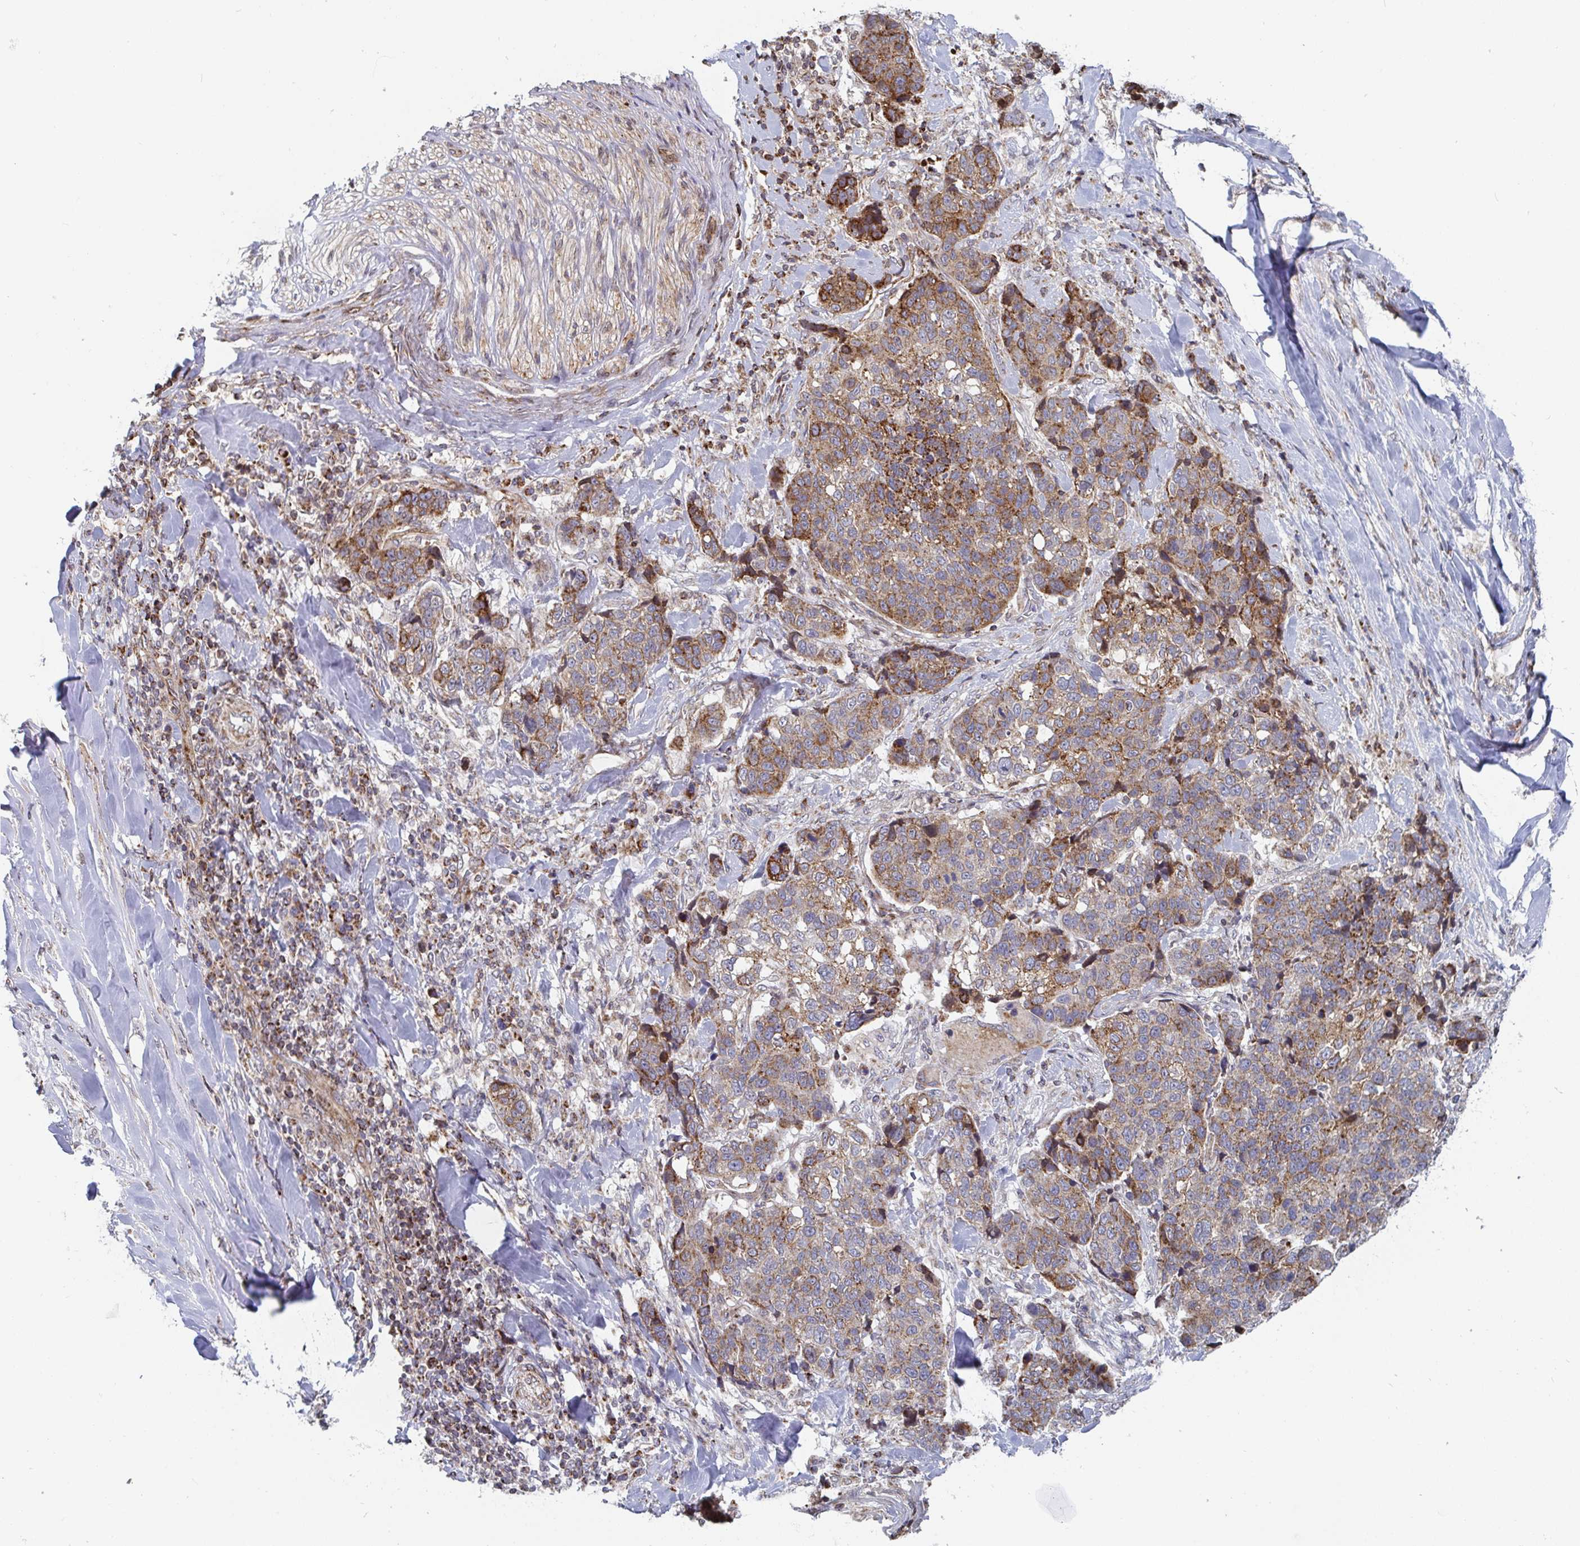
{"staining": {"intensity": "moderate", "quantity": ">75%", "location": "cytoplasmic/membranous"}, "tissue": "lung cancer", "cell_type": "Tumor cells", "image_type": "cancer", "snomed": [{"axis": "morphology", "description": "Squamous cell carcinoma, NOS"}, {"axis": "topography", "description": "Lymph node"}, {"axis": "topography", "description": "Lung"}], "caption": "Lung cancer (squamous cell carcinoma) stained with DAB (3,3'-diaminobenzidine) immunohistochemistry demonstrates medium levels of moderate cytoplasmic/membranous staining in approximately >75% of tumor cells.", "gene": "STARD8", "patient": {"sex": "male", "age": 61}}